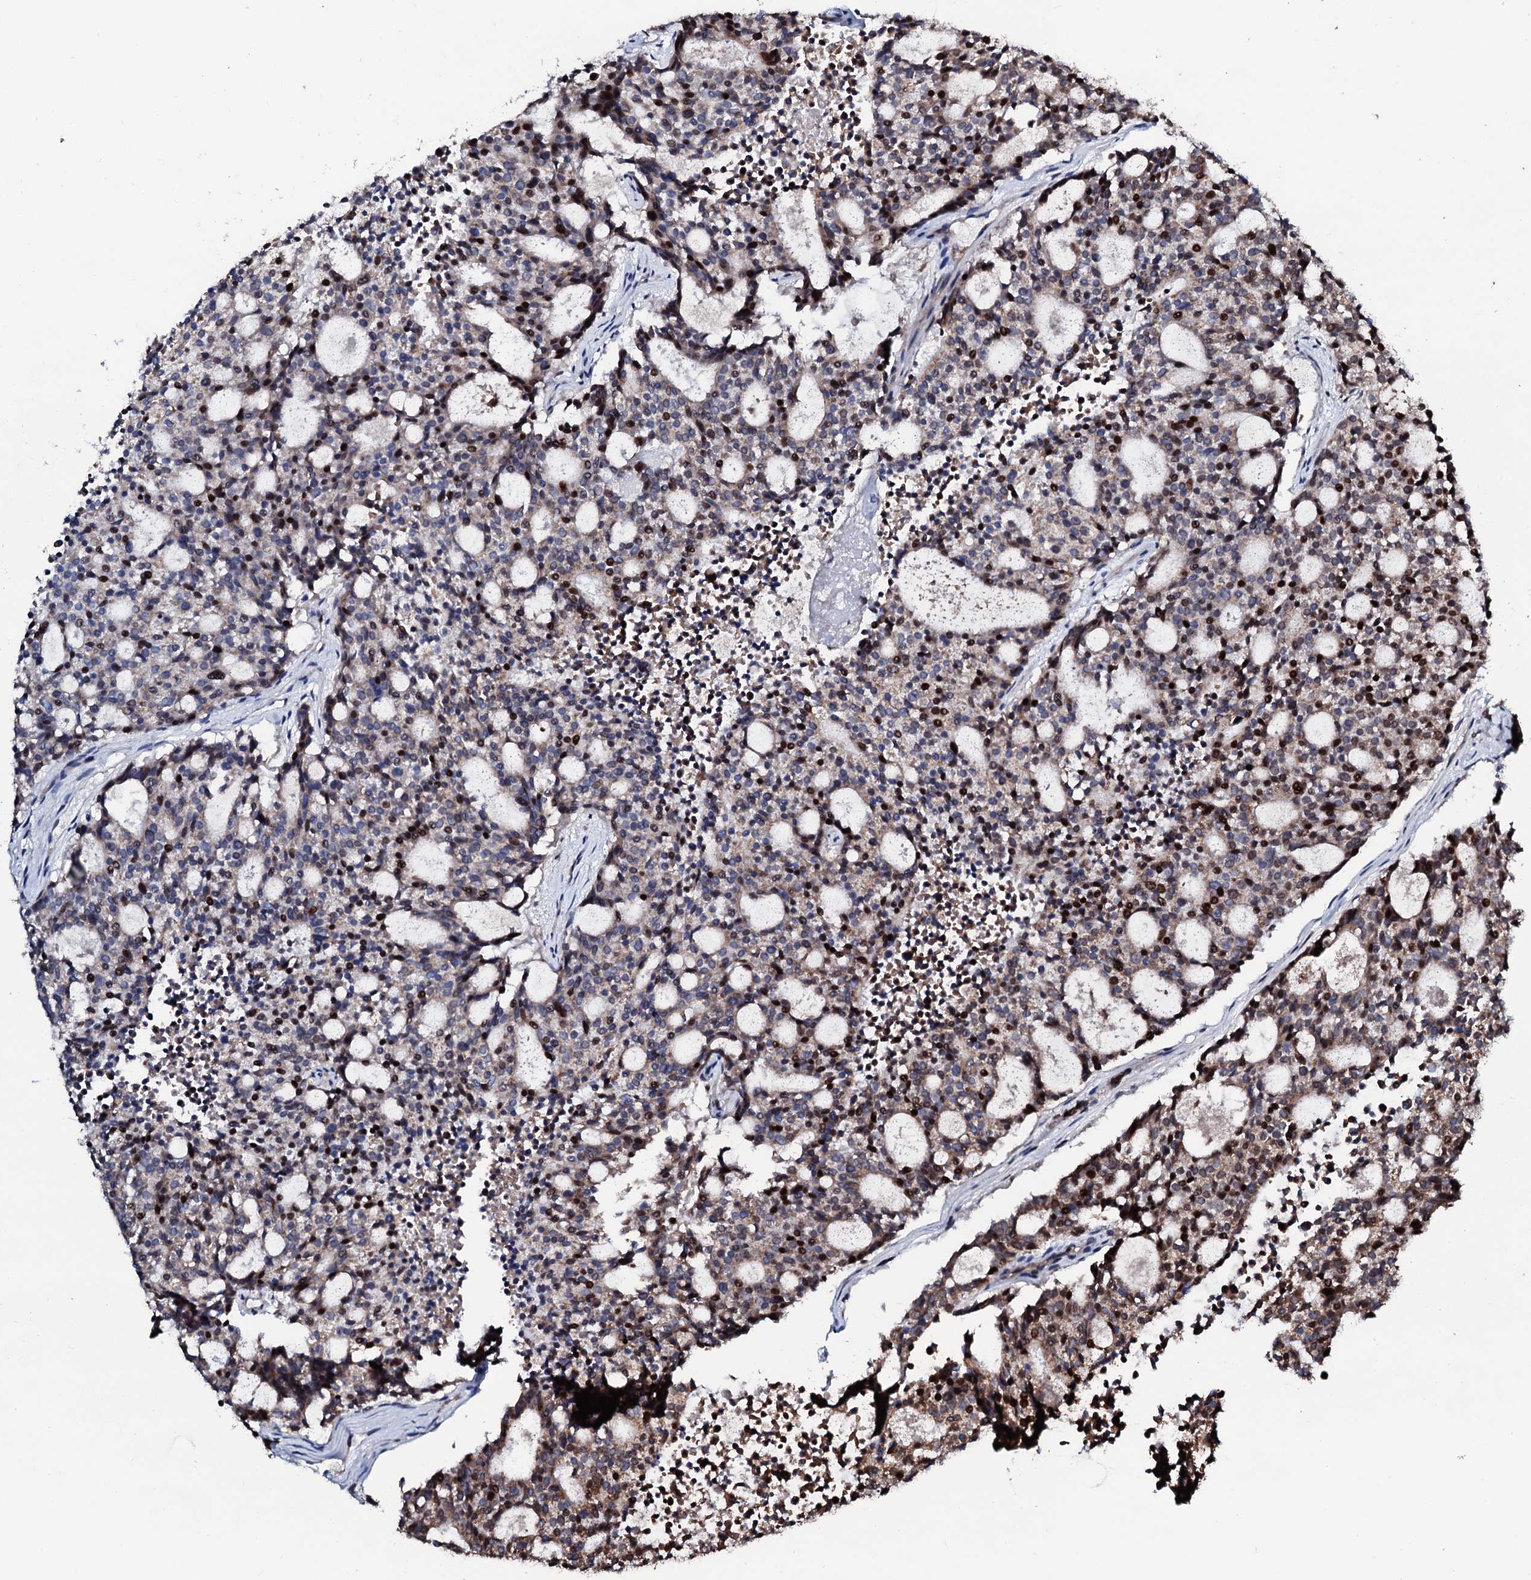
{"staining": {"intensity": "moderate", "quantity": "<25%", "location": "cytoplasmic/membranous,nuclear"}, "tissue": "carcinoid", "cell_type": "Tumor cells", "image_type": "cancer", "snomed": [{"axis": "morphology", "description": "Carcinoid, malignant, NOS"}, {"axis": "topography", "description": "Pancreas"}], "caption": "Carcinoid was stained to show a protein in brown. There is low levels of moderate cytoplasmic/membranous and nuclear positivity in approximately <25% of tumor cells.", "gene": "KIF18A", "patient": {"sex": "female", "age": 54}}